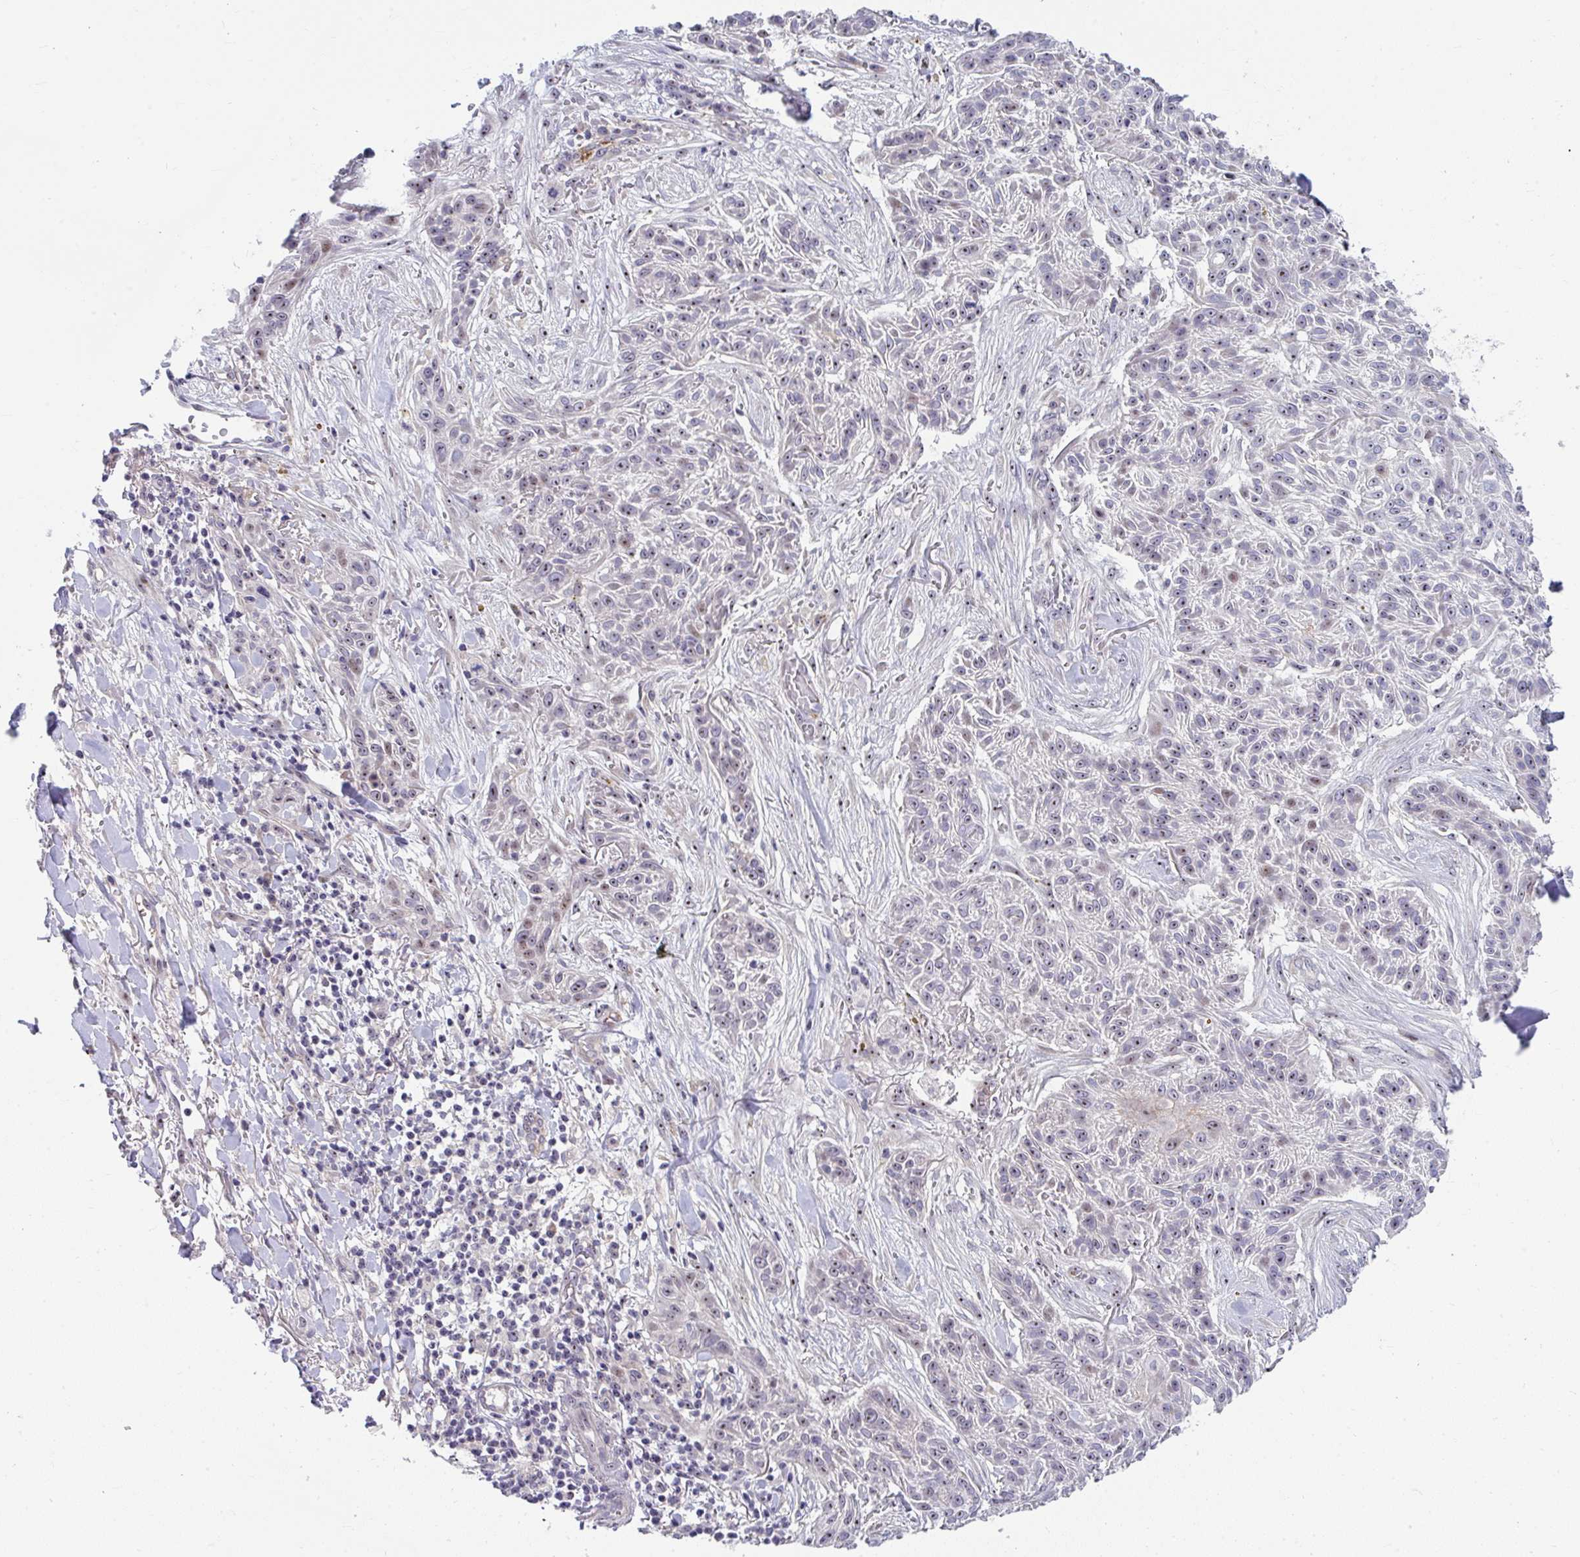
{"staining": {"intensity": "weak", "quantity": "<25%", "location": "nuclear"}, "tissue": "skin cancer", "cell_type": "Tumor cells", "image_type": "cancer", "snomed": [{"axis": "morphology", "description": "Squamous cell carcinoma, NOS"}, {"axis": "topography", "description": "Skin"}], "caption": "Tumor cells show no significant protein expression in squamous cell carcinoma (skin).", "gene": "MUS81", "patient": {"sex": "male", "age": 86}}